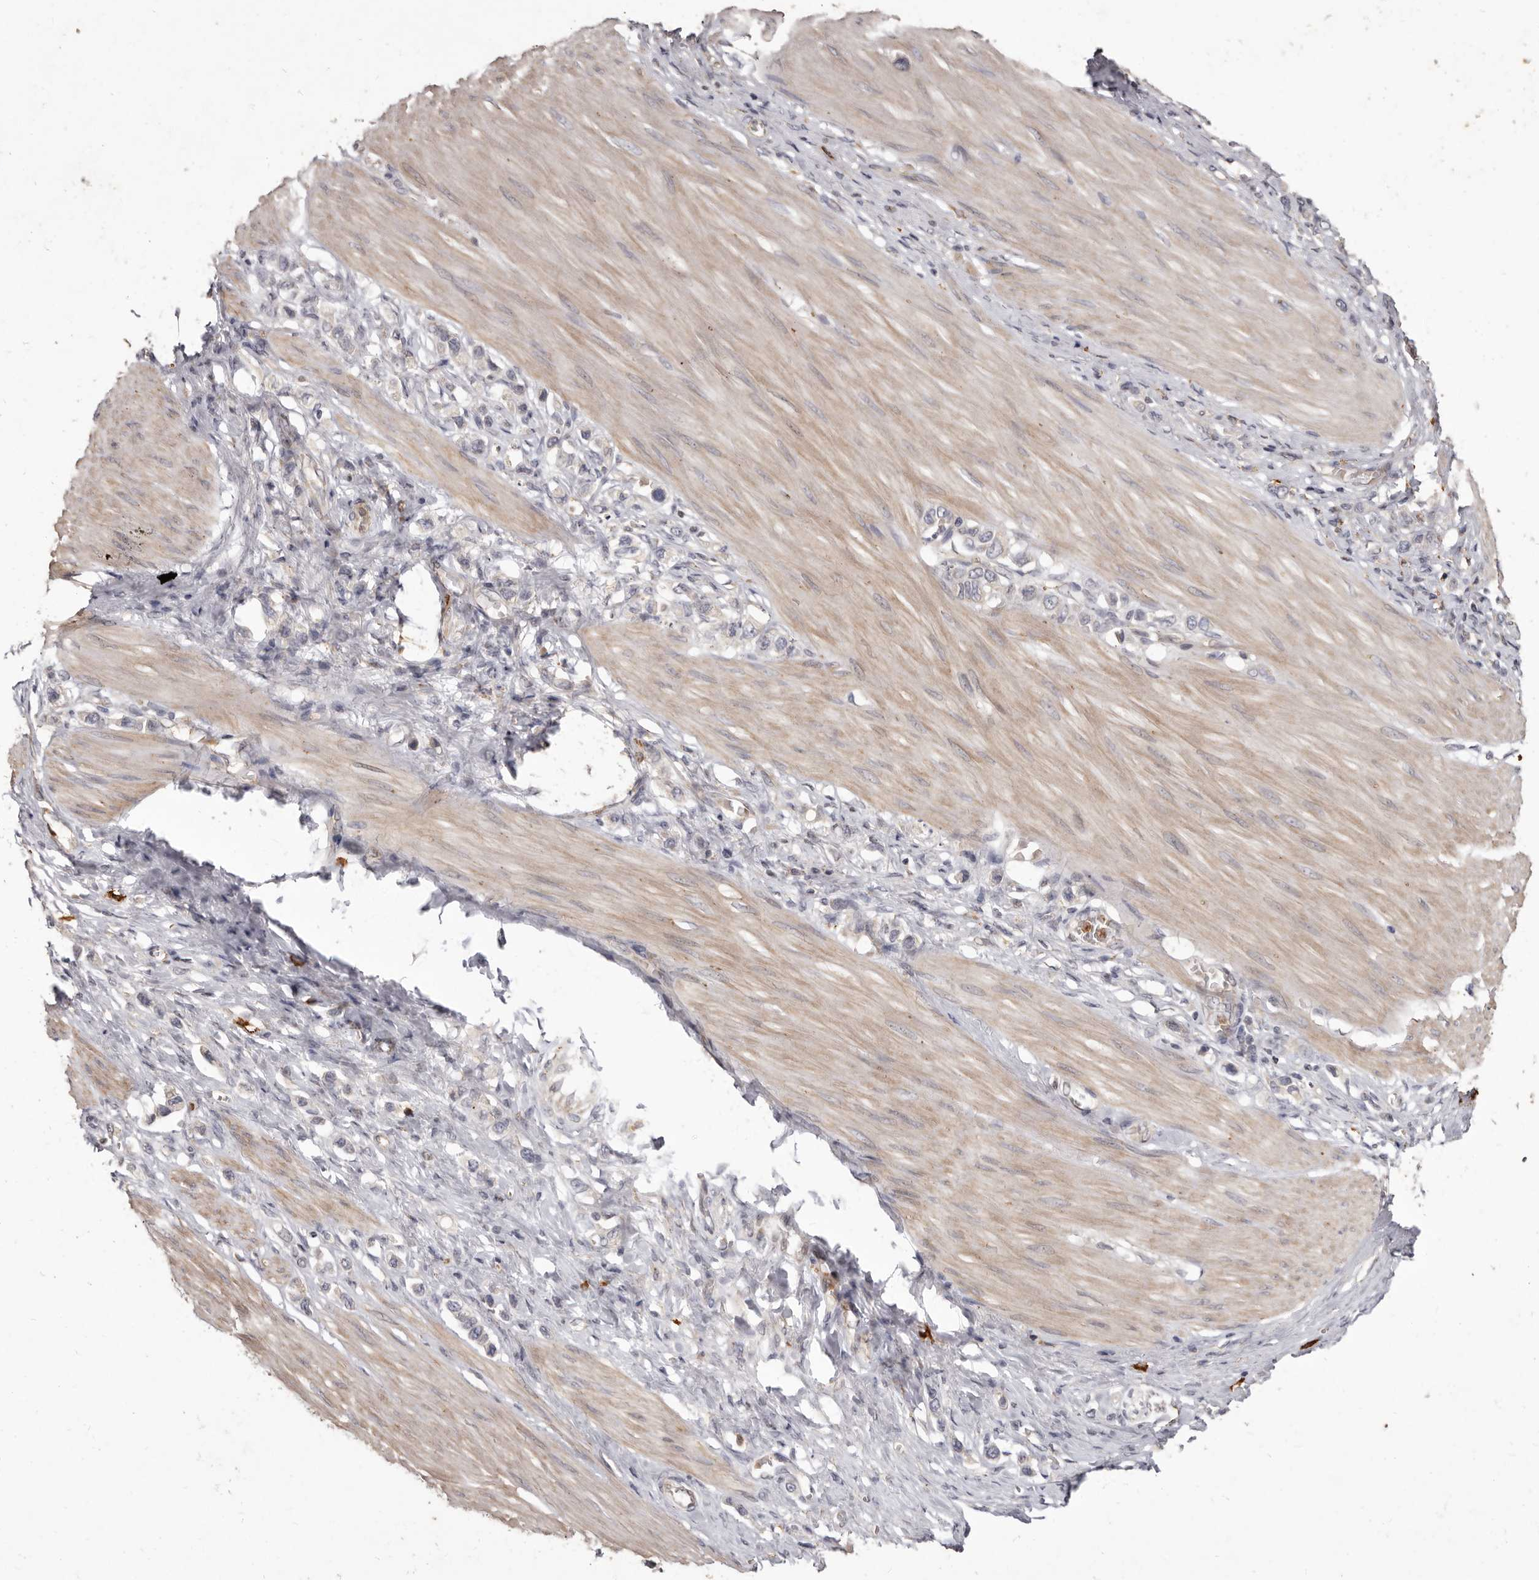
{"staining": {"intensity": "negative", "quantity": "none", "location": "none"}, "tissue": "stomach cancer", "cell_type": "Tumor cells", "image_type": "cancer", "snomed": [{"axis": "morphology", "description": "Adenocarcinoma, NOS"}, {"axis": "topography", "description": "Stomach"}], "caption": "Stomach cancer (adenocarcinoma) was stained to show a protein in brown. There is no significant staining in tumor cells. (Brightfield microscopy of DAB (3,3'-diaminobenzidine) IHC at high magnification).", "gene": "ACLY", "patient": {"sex": "female", "age": 65}}